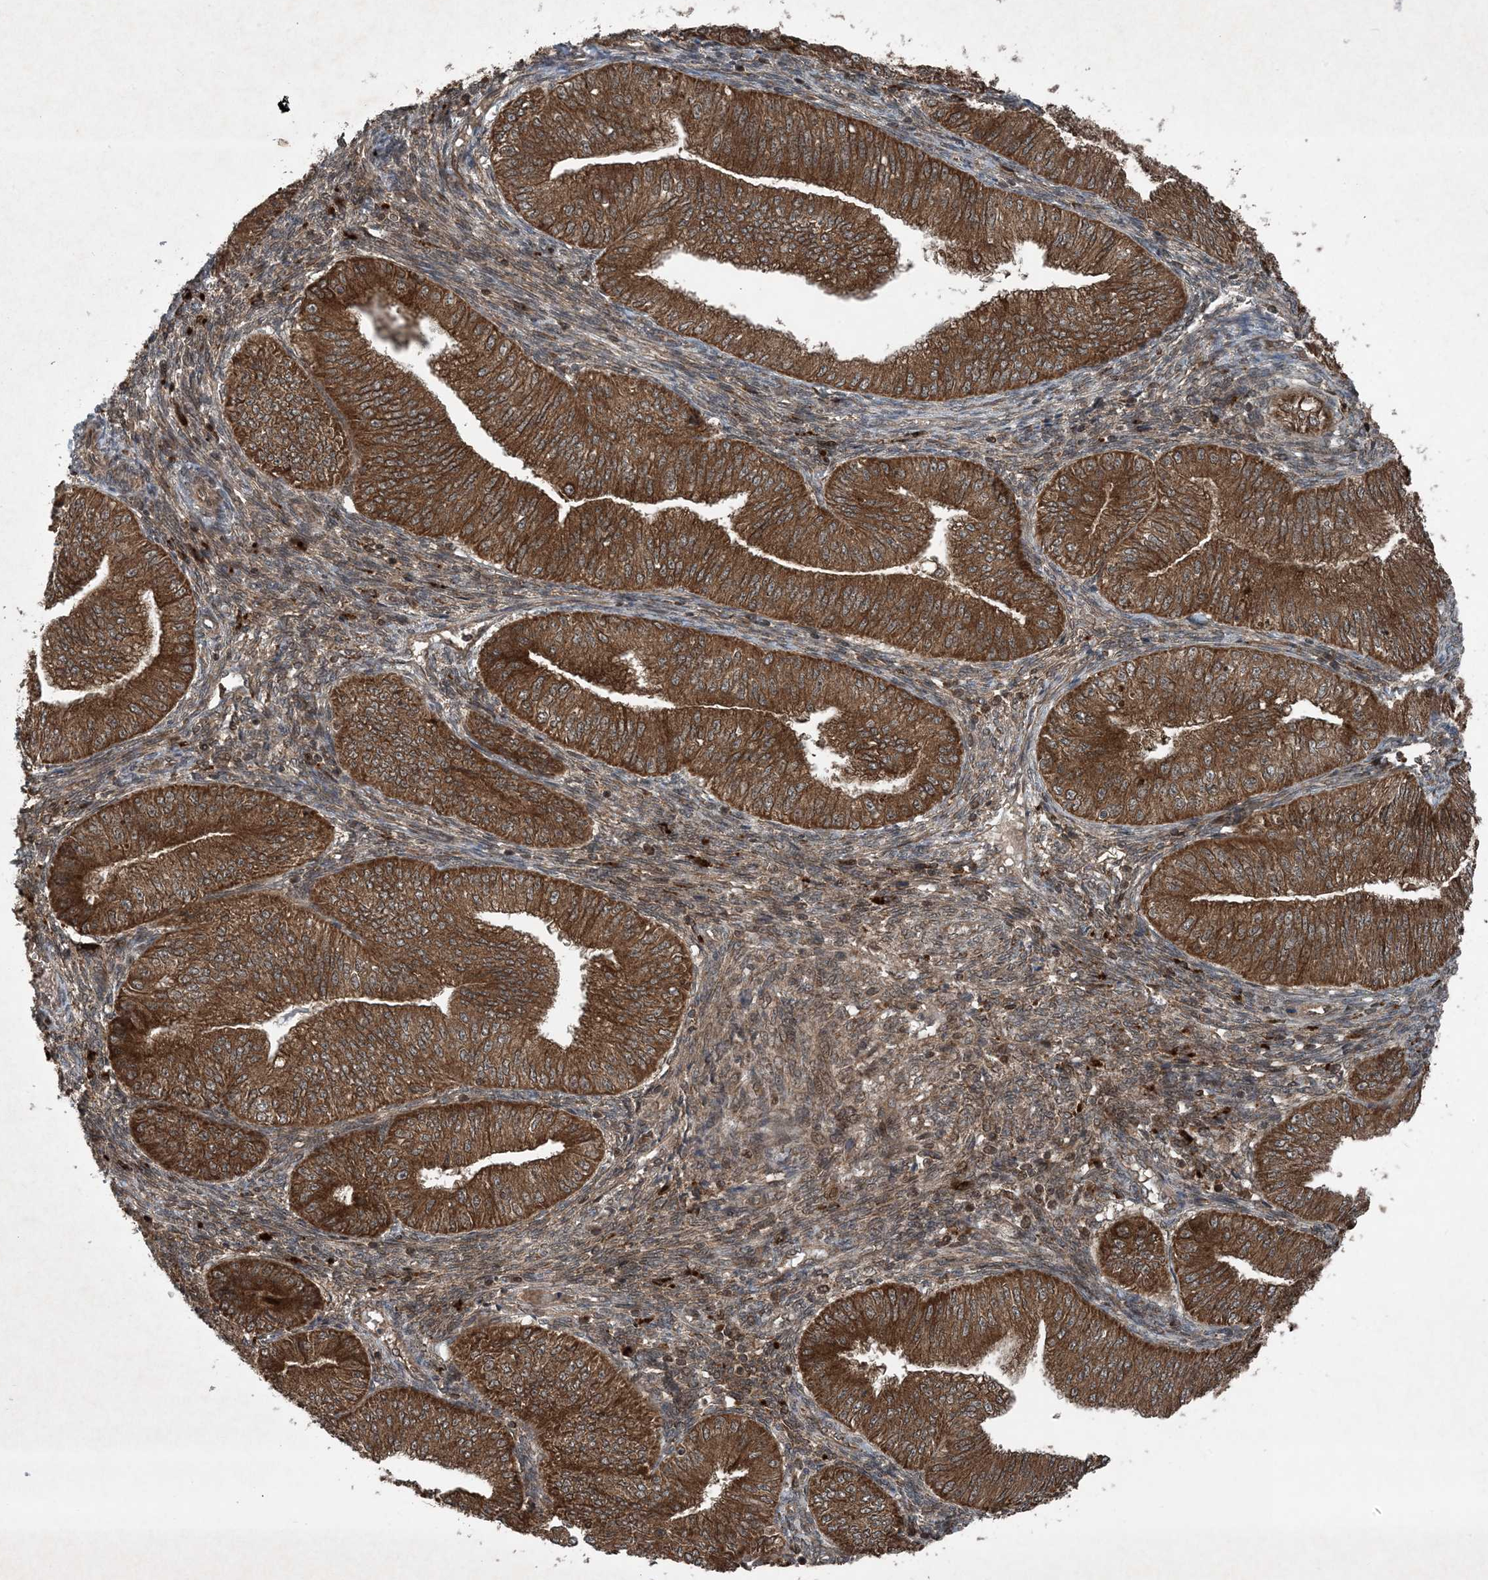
{"staining": {"intensity": "strong", "quantity": ">75%", "location": "cytoplasmic/membranous"}, "tissue": "endometrial cancer", "cell_type": "Tumor cells", "image_type": "cancer", "snomed": [{"axis": "morphology", "description": "Normal tissue, NOS"}, {"axis": "morphology", "description": "Adenocarcinoma, NOS"}, {"axis": "topography", "description": "Endometrium"}], "caption": "Endometrial cancer tissue demonstrates strong cytoplasmic/membranous positivity in approximately >75% of tumor cells", "gene": "GNG5", "patient": {"sex": "female", "age": 53}}